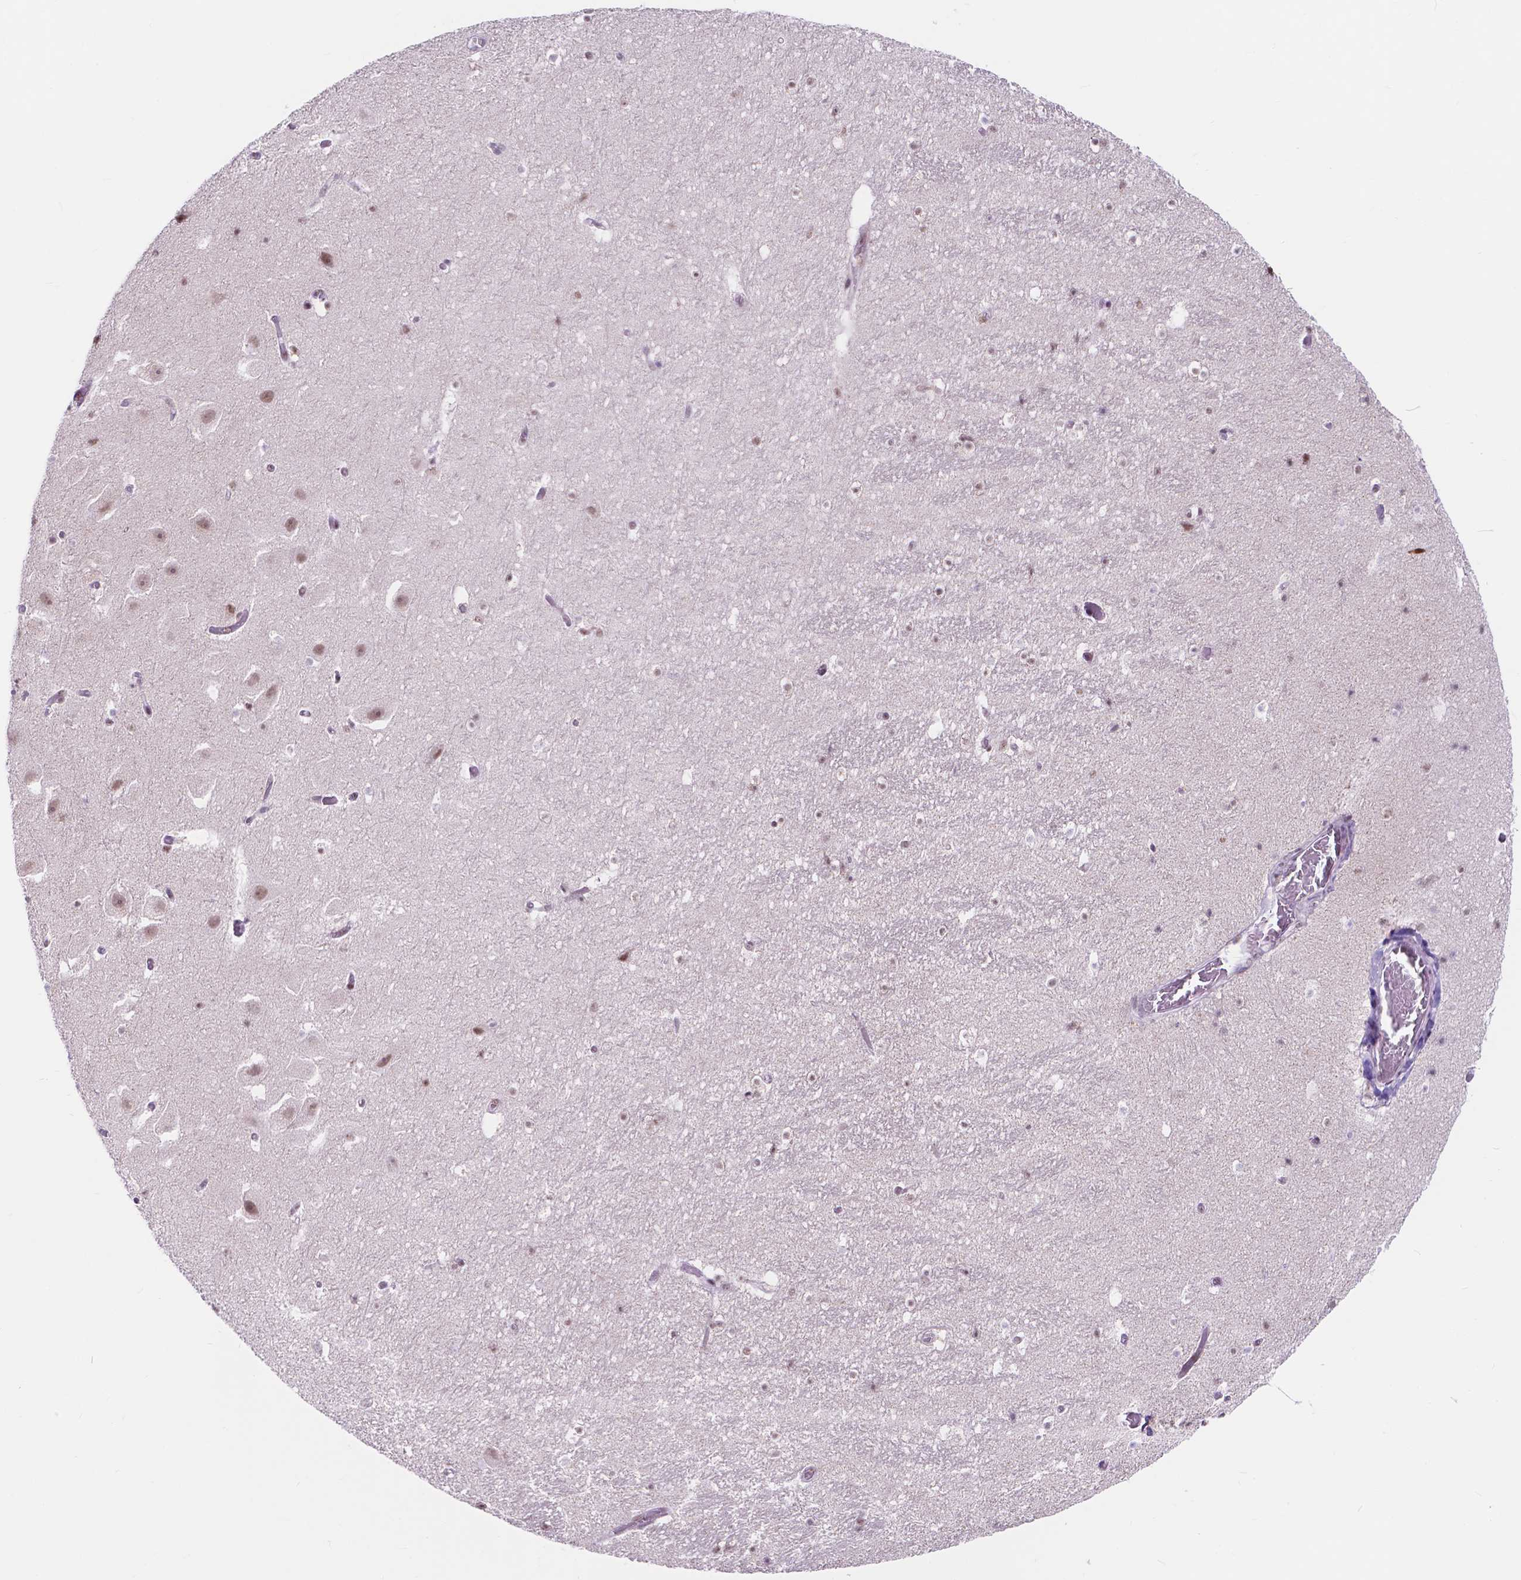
{"staining": {"intensity": "weak", "quantity": "25%-75%", "location": "nuclear"}, "tissue": "hippocampus", "cell_type": "Glial cells", "image_type": "normal", "snomed": [{"axis": "morphology", "description": "Normal tissue, NOS"}, {"axis": "topography", "description": "Hippocampus"}], "caption": "Glial cells demonstrate low levels of weak nuclear positivity in approximately 25%-75% of cells in benign hippocampus. (DAB (3,3'-diaminobenzidine) IHC, brown staining for protein, blue staining for nuclei).", "gene": "BCAS2", "patient": {"sex": "male", "age": 26}}